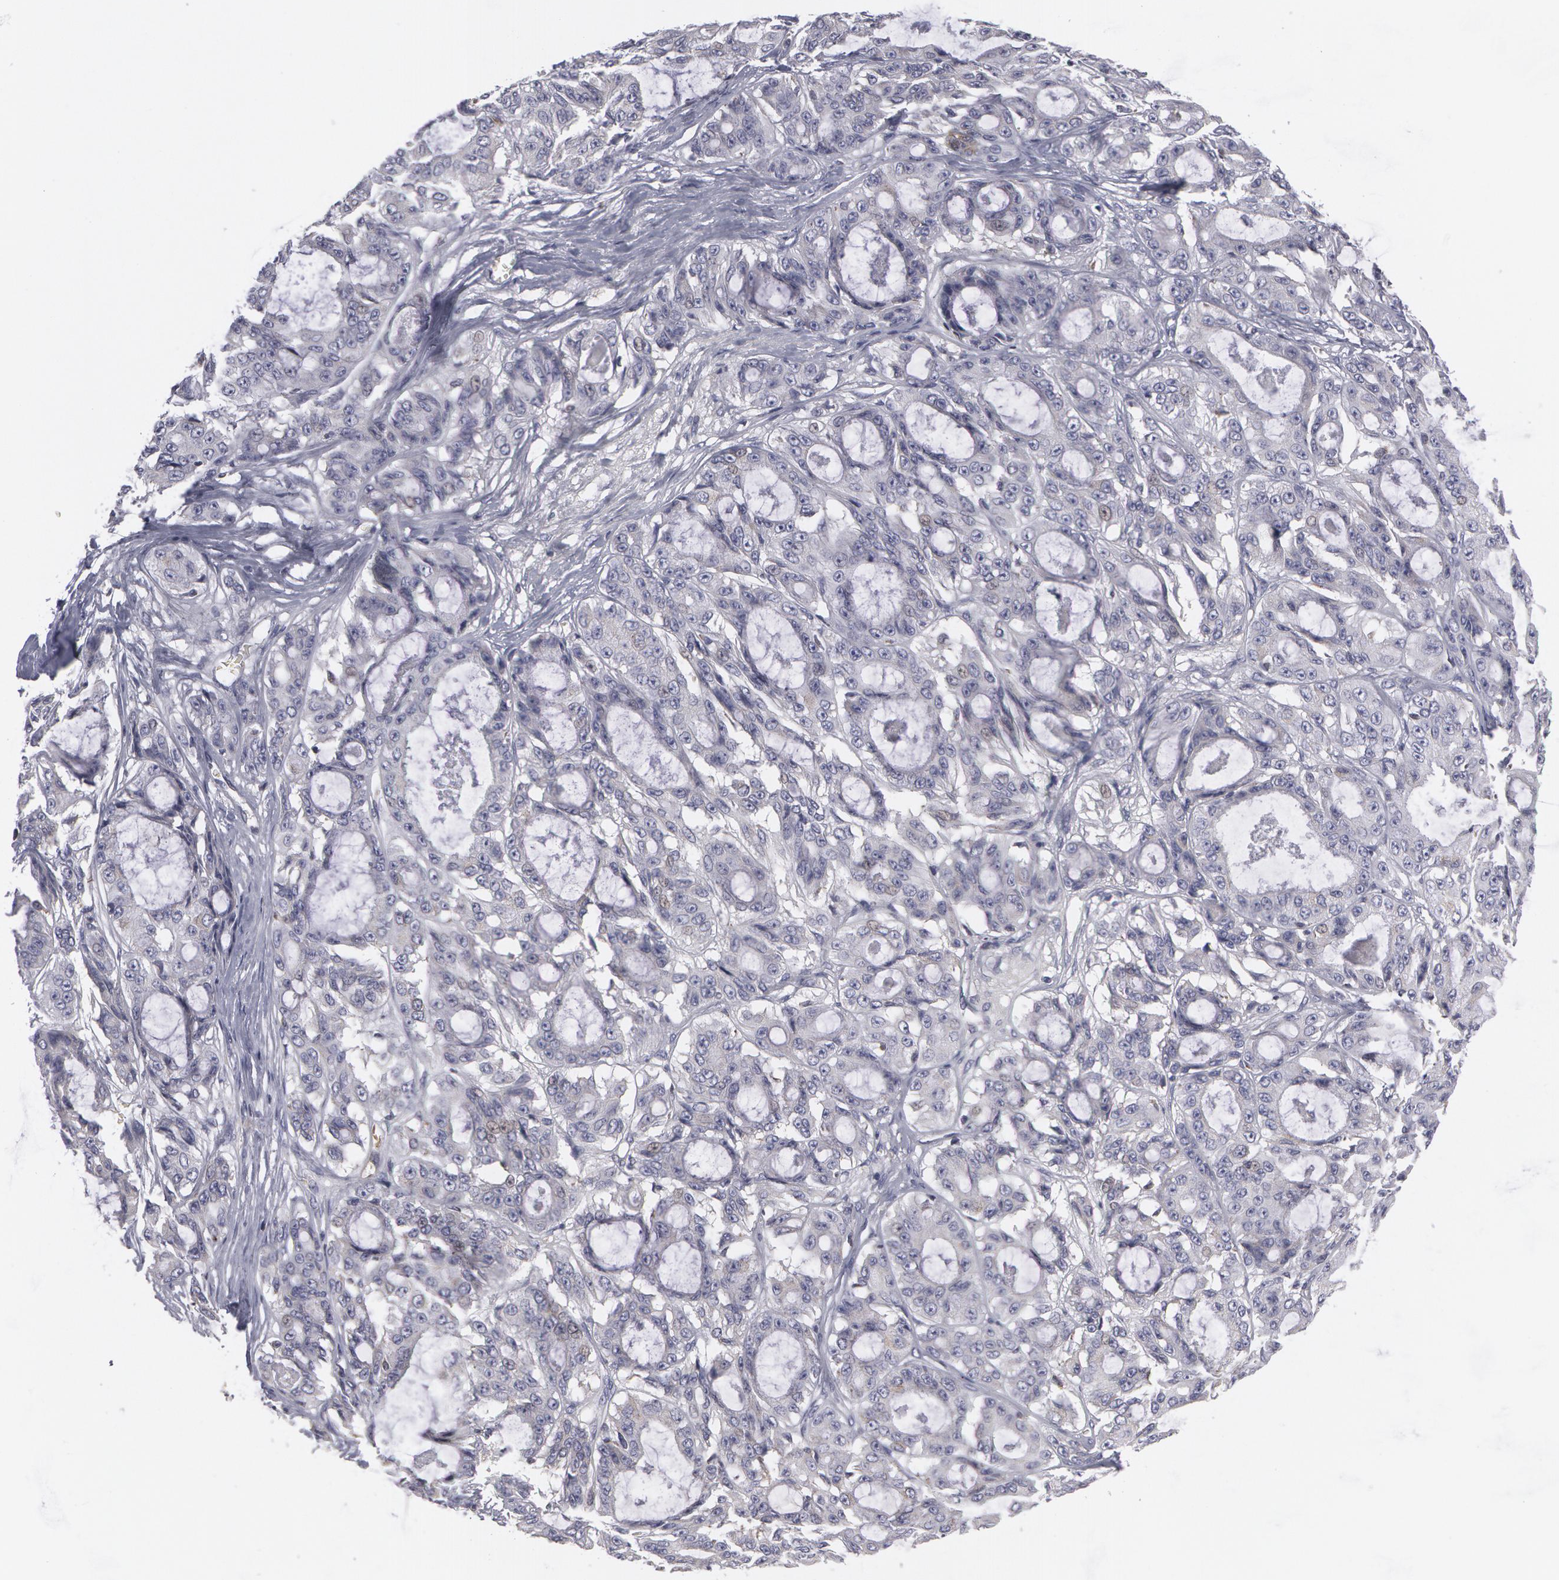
{"staining": {"intensity": "weak", "quantity": "<25%", "location": "cytoplasmic/membranous,nuclear"}, "tissue": "ovarian cancer", "cell_type": "Tumor cells", "image_type": "cancer", "snomed": [{"axis": "morphology", "description": "Carcinoma, endometroid"}, {"axis": "topography", "description": "Ovary"}], "caption": "IHC of ovarian cancer (endometroid carcinoma) exhibits no staining in tumor cells.", "gene": "CAT", "patient": {"sex": "female", "age": 61}}